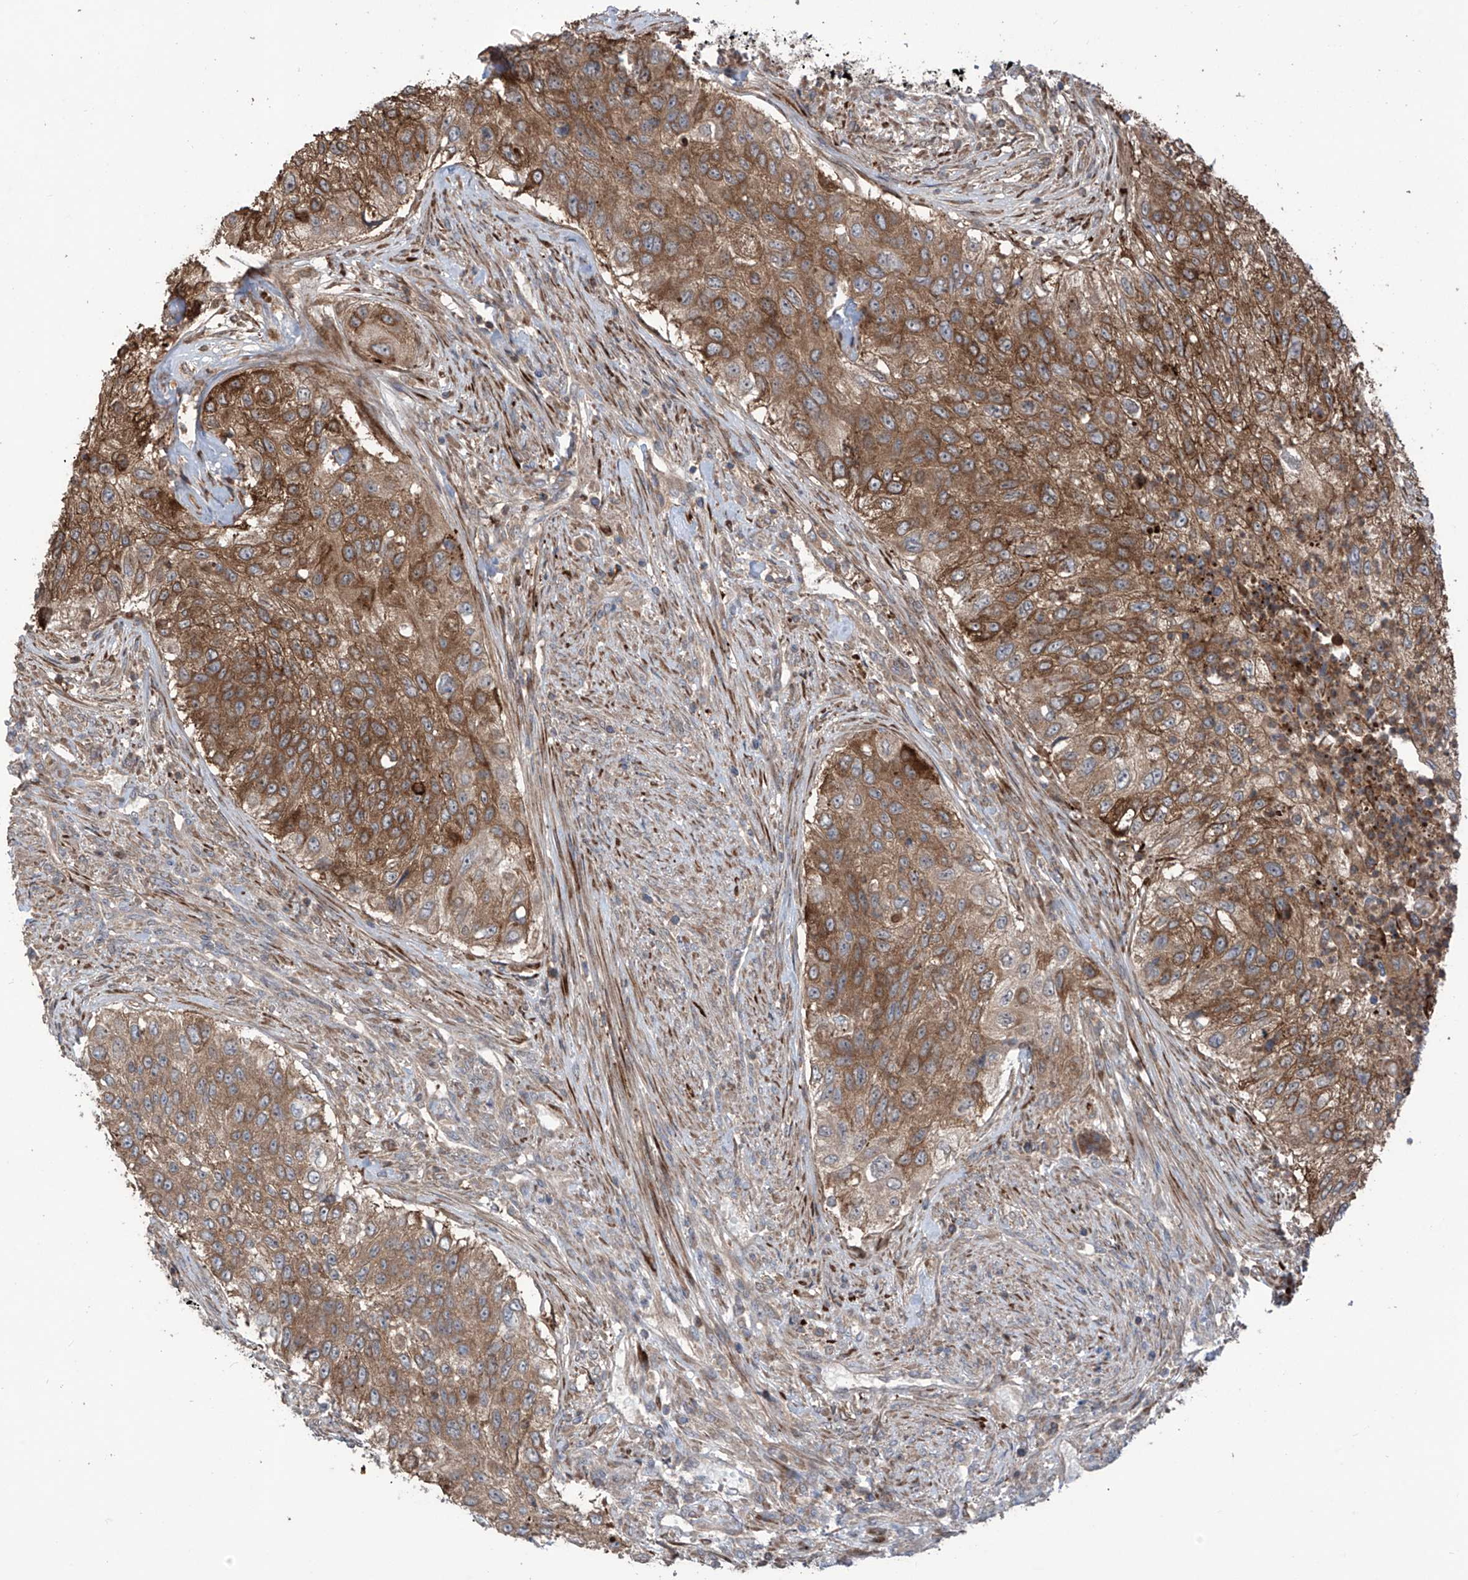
{"staining": {"intensity": "moderate", "quantity": ">75%", "location": "cytoplasmic/membranous"}, "tissue": "urothelial cancer", "cell_type": "Tumor cells", "image_type": "cancer", "snomed": [{"axis": "morphology", "description": "Urothelial carcinoma, High grade"}, {"axis": "topography", "description": "Urinary bladder"}], "caption": "Urothelial carcinoma (high-grade) tissue exhibits moderate cytoplasmic/membranous positivity in approximately >75% of tumor cells (Stains: DAB in brown, nuclei in blue, Microscopy: brightfield microscopy at high magnification).", "gene": "SAMD3", "patient": {"sex": "female", "age": 60}}